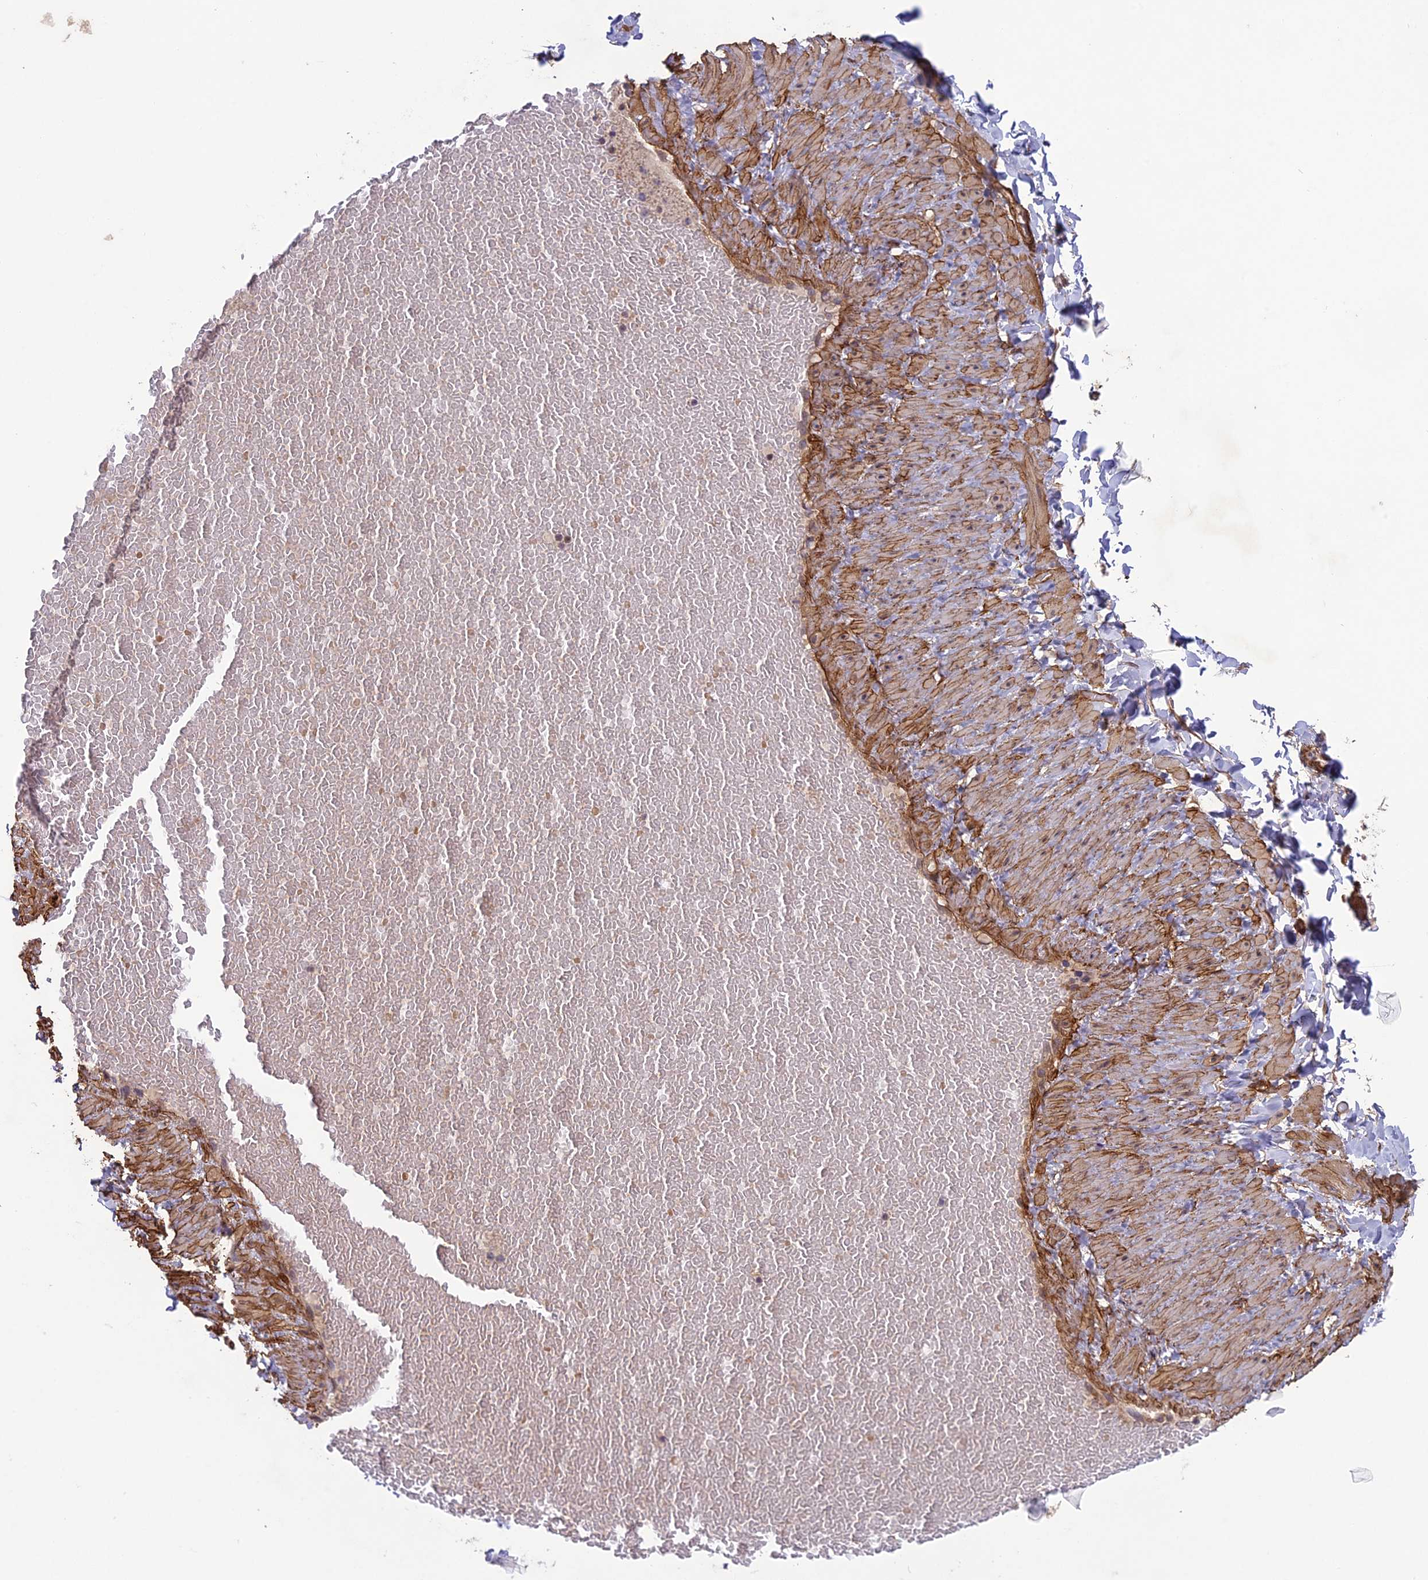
{"staining": {"intensity": "moderate", "quantity": ">75%", "location": "cytoplasmic/membranous"}, "tissue": "adipose tissue", "cell_type": "Adipocytes", "image_type": "normal", "snomed": [{"axis": "morphology", "description": "Normal tissue, NOS"}, {"axis": "topography", "description": "Adipose tissue"}, {"axis": "topography", "description": "Vascular tissue"}, {"axis": "topography", "description": "Peripheral nerve tissue"}], "caption": "The immunohistochemical stain highlights moderate cytoplasmic/membranous staining in adipocytes of normal adipose tissue.", "gene": "TNS1", "patient": {"sex": "male", "age": 25}}